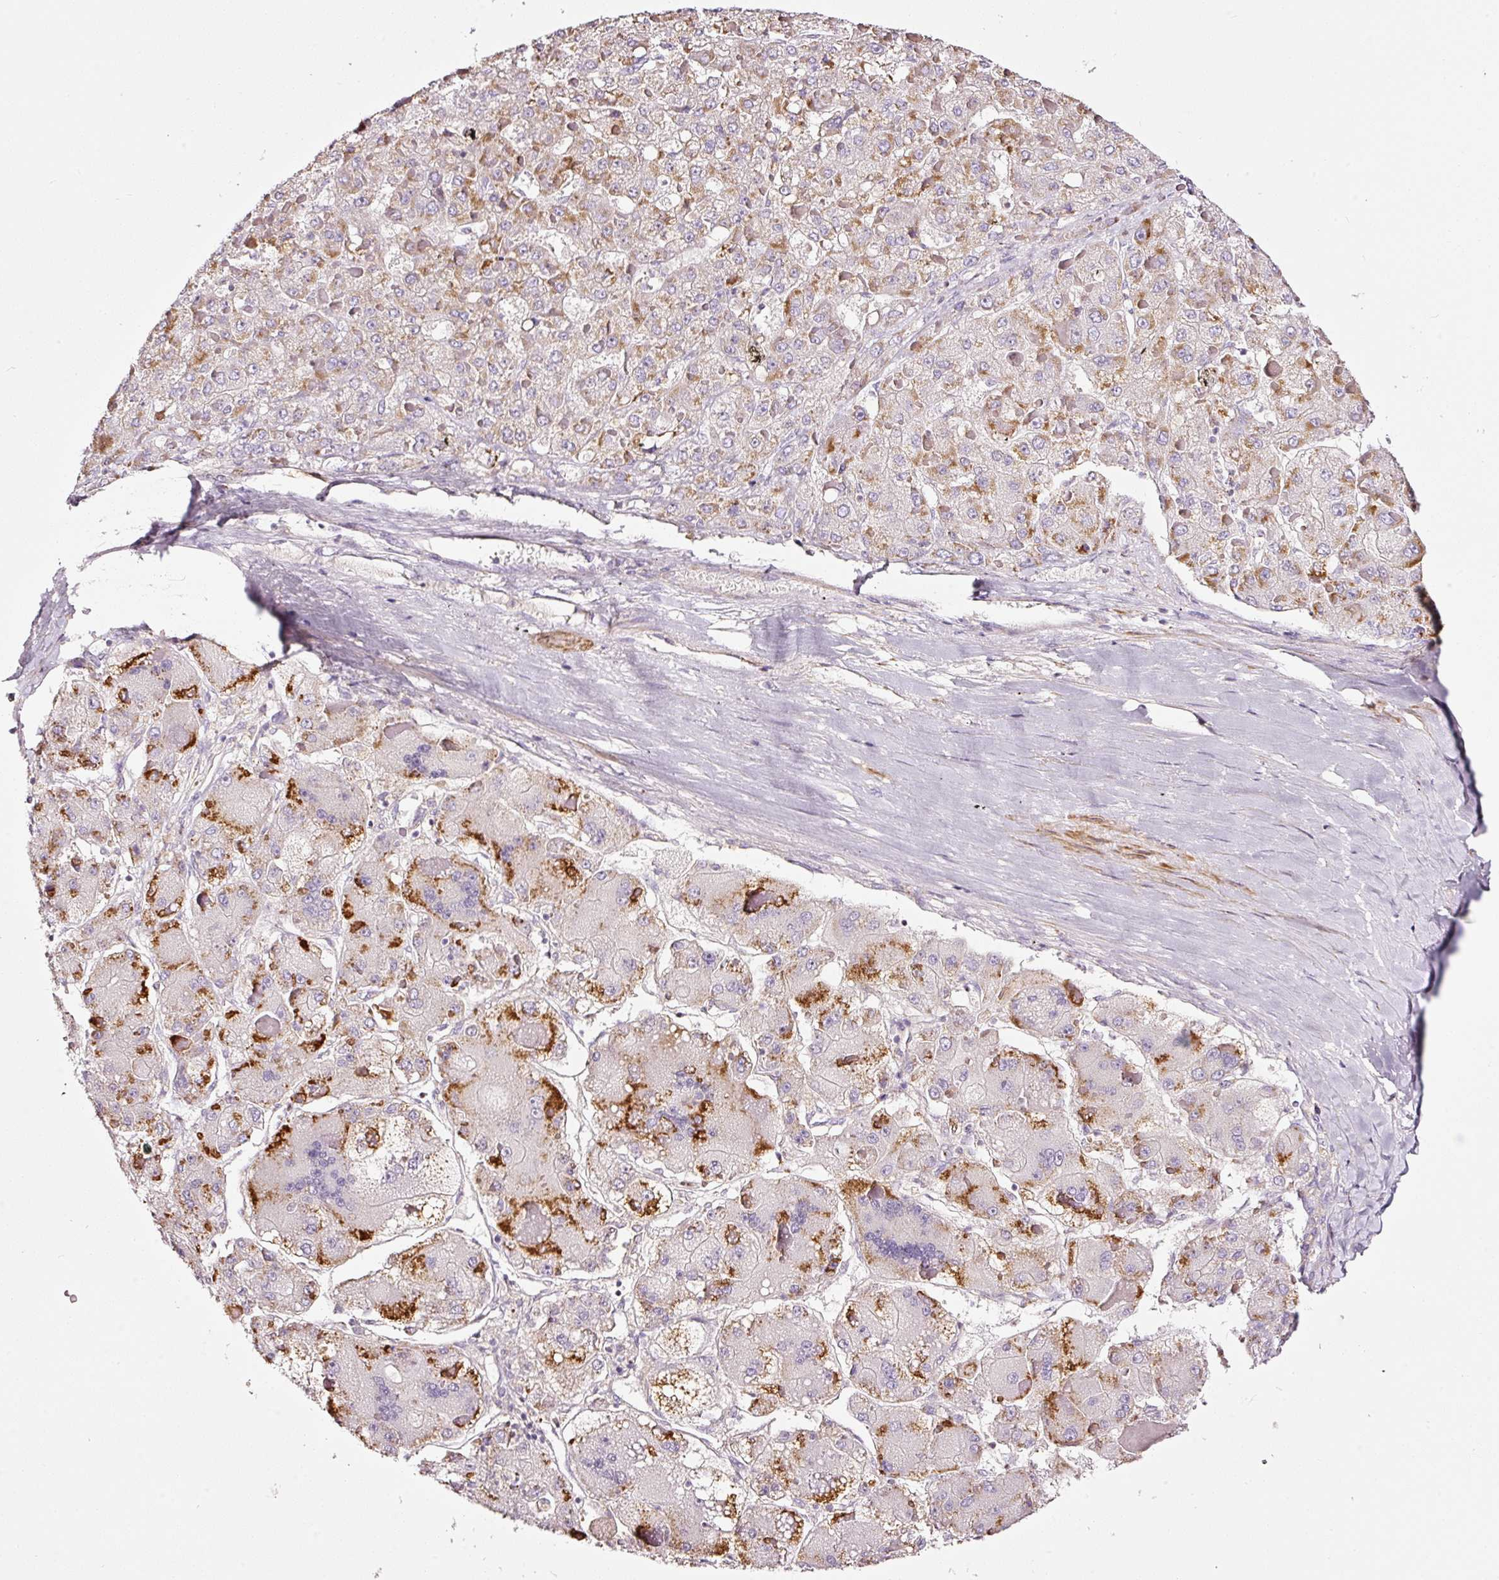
{"staining": {"intensity": "moderate", "quantity": "25%-75%", "location": "cytoplasmic/membranous"}, "tissue": "liver cancer", "cell_type": "Tumor cells", "image_type": "cancer", "snomed": [{"axis": "morphology", "description": "Carcinoma, Hepatocellular, NOS"}, {"axis": "topography", "description": "Liver"}], "caption": "The photomicrograph exhibits staining of liver cancer, revealing moderate cytoplasmic/membranous protein positivity (brown color) within tumor cells.", "gene": "CYB561A3", "patient": {"sex": "female", "age": 73}}